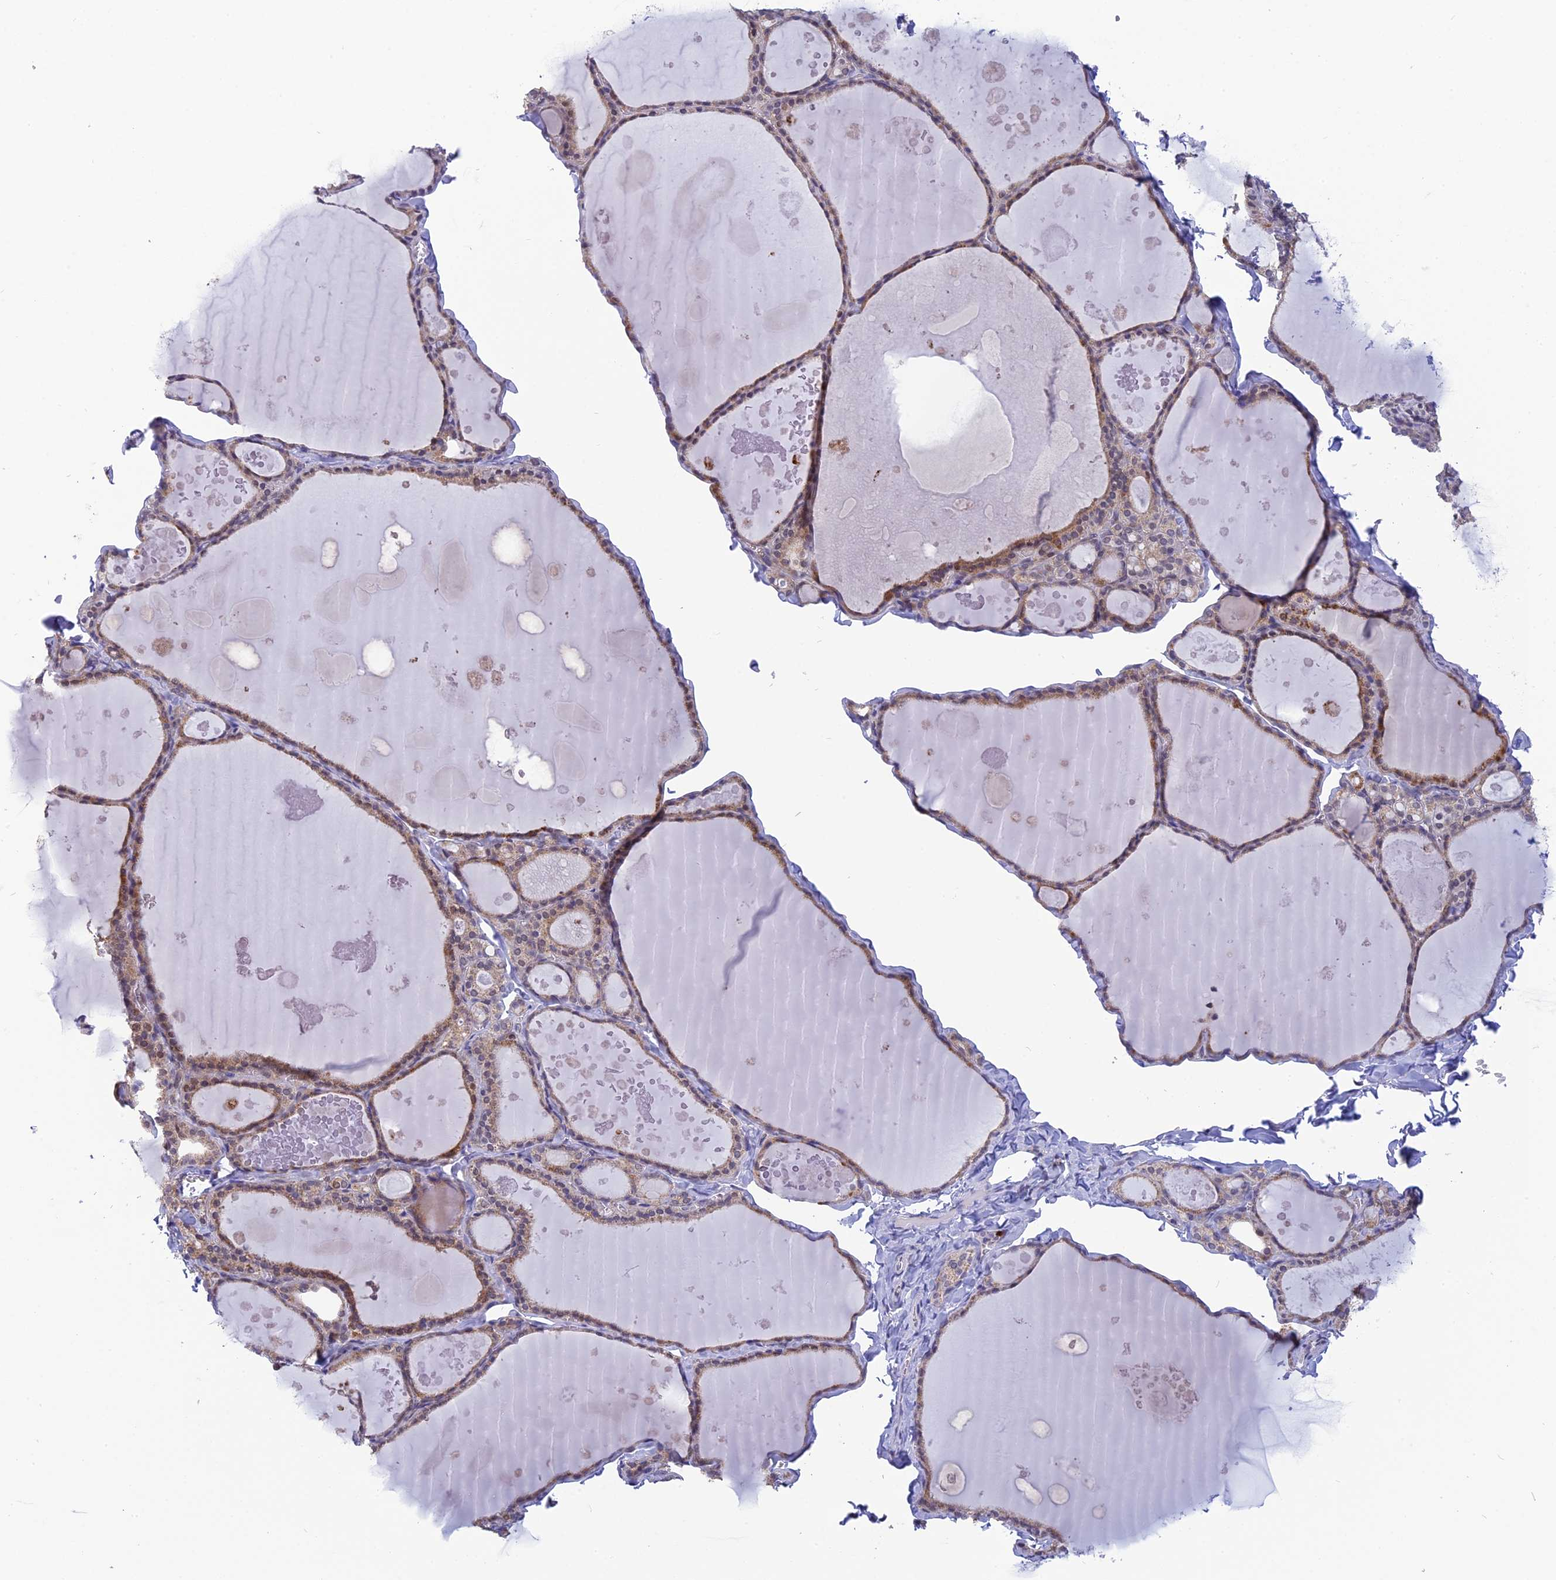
{"staining": {"intensity": "moderate", "quantity": "25%-75%", "location": "cytoplasmic/membranous"}, "tissue": "thyroid gland", "cell_type": "Glandular cells", "image_type": "normal", "snomed": [{"axis": "morphology", "description": "Normal tissue, NOS"}, {"axis": "topography", "description": "Thyroid gland"}], "caption": "This micrograph shows IHC staining of unremarkable thyroid gland, with medium moderate cytoplasmic/membranous expression in approximately 25%-75% of glandular cells.", "gene": "KCTD14", "patient": {"sex": "male", "age": 56}}